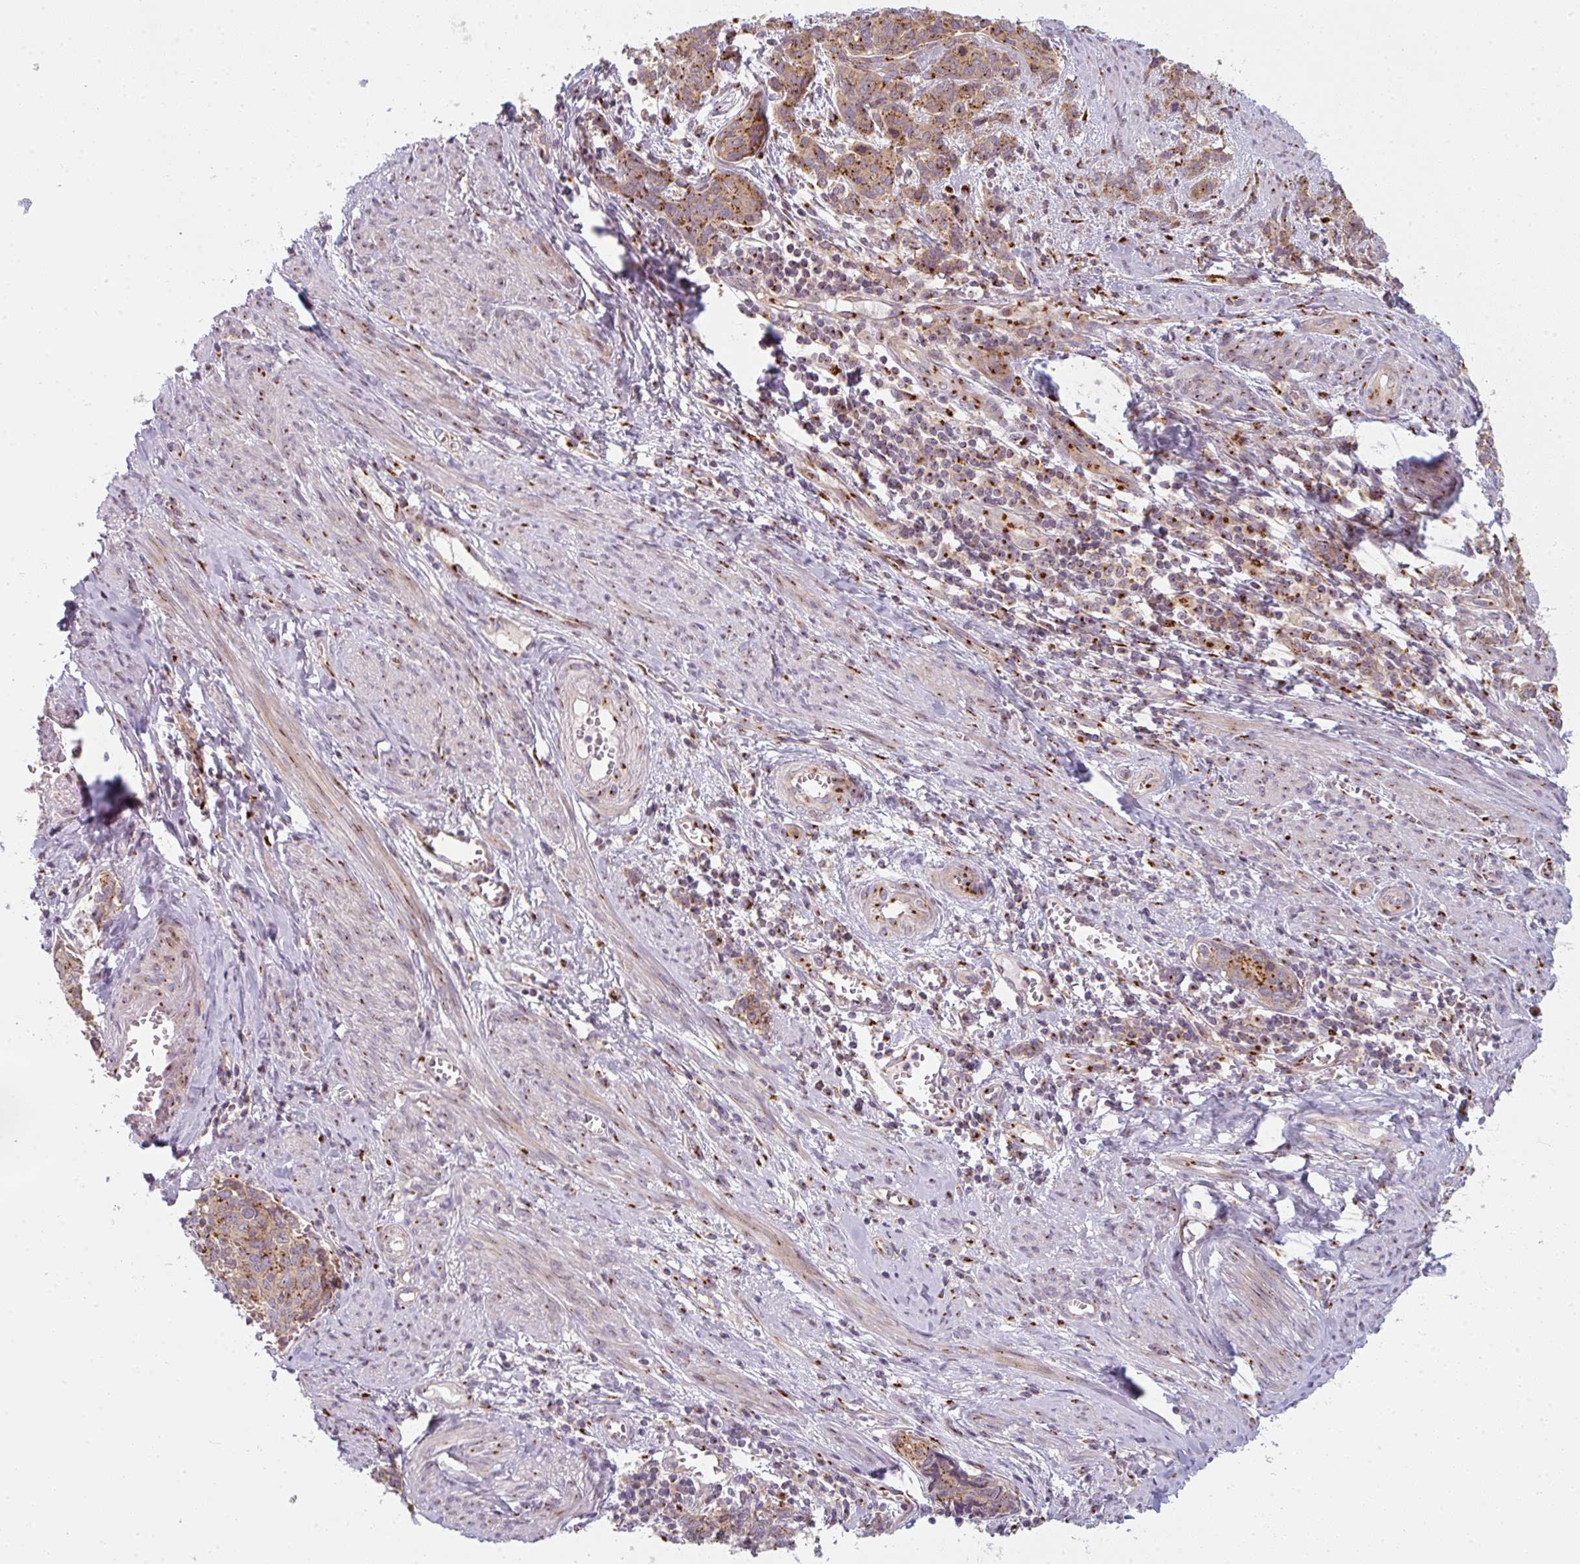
{"staining": {"intensity": "moderate", "quantity": ">75%", "location": "cytoplasmic/membranous"}, "tissue": "cervical cancer", "cell_type": "Tumor cells", "image_type": "cancer", "snomed": [{"axis": "morphology", "description": "Squamous cell carcinoma, NOS"}, {"axis": "topography", "description": "Cervix"}], "caption": "An immunohistochemistry photomicrograph of neoplastic tissue is shown. Protein staining in brown labels moderate cytoplasmic/membranous positivity in squamous cell carcinoma (cervical) within tumor cells.", "gene": "GVQW3", "patient": {"sex": "female", "age": 60}}